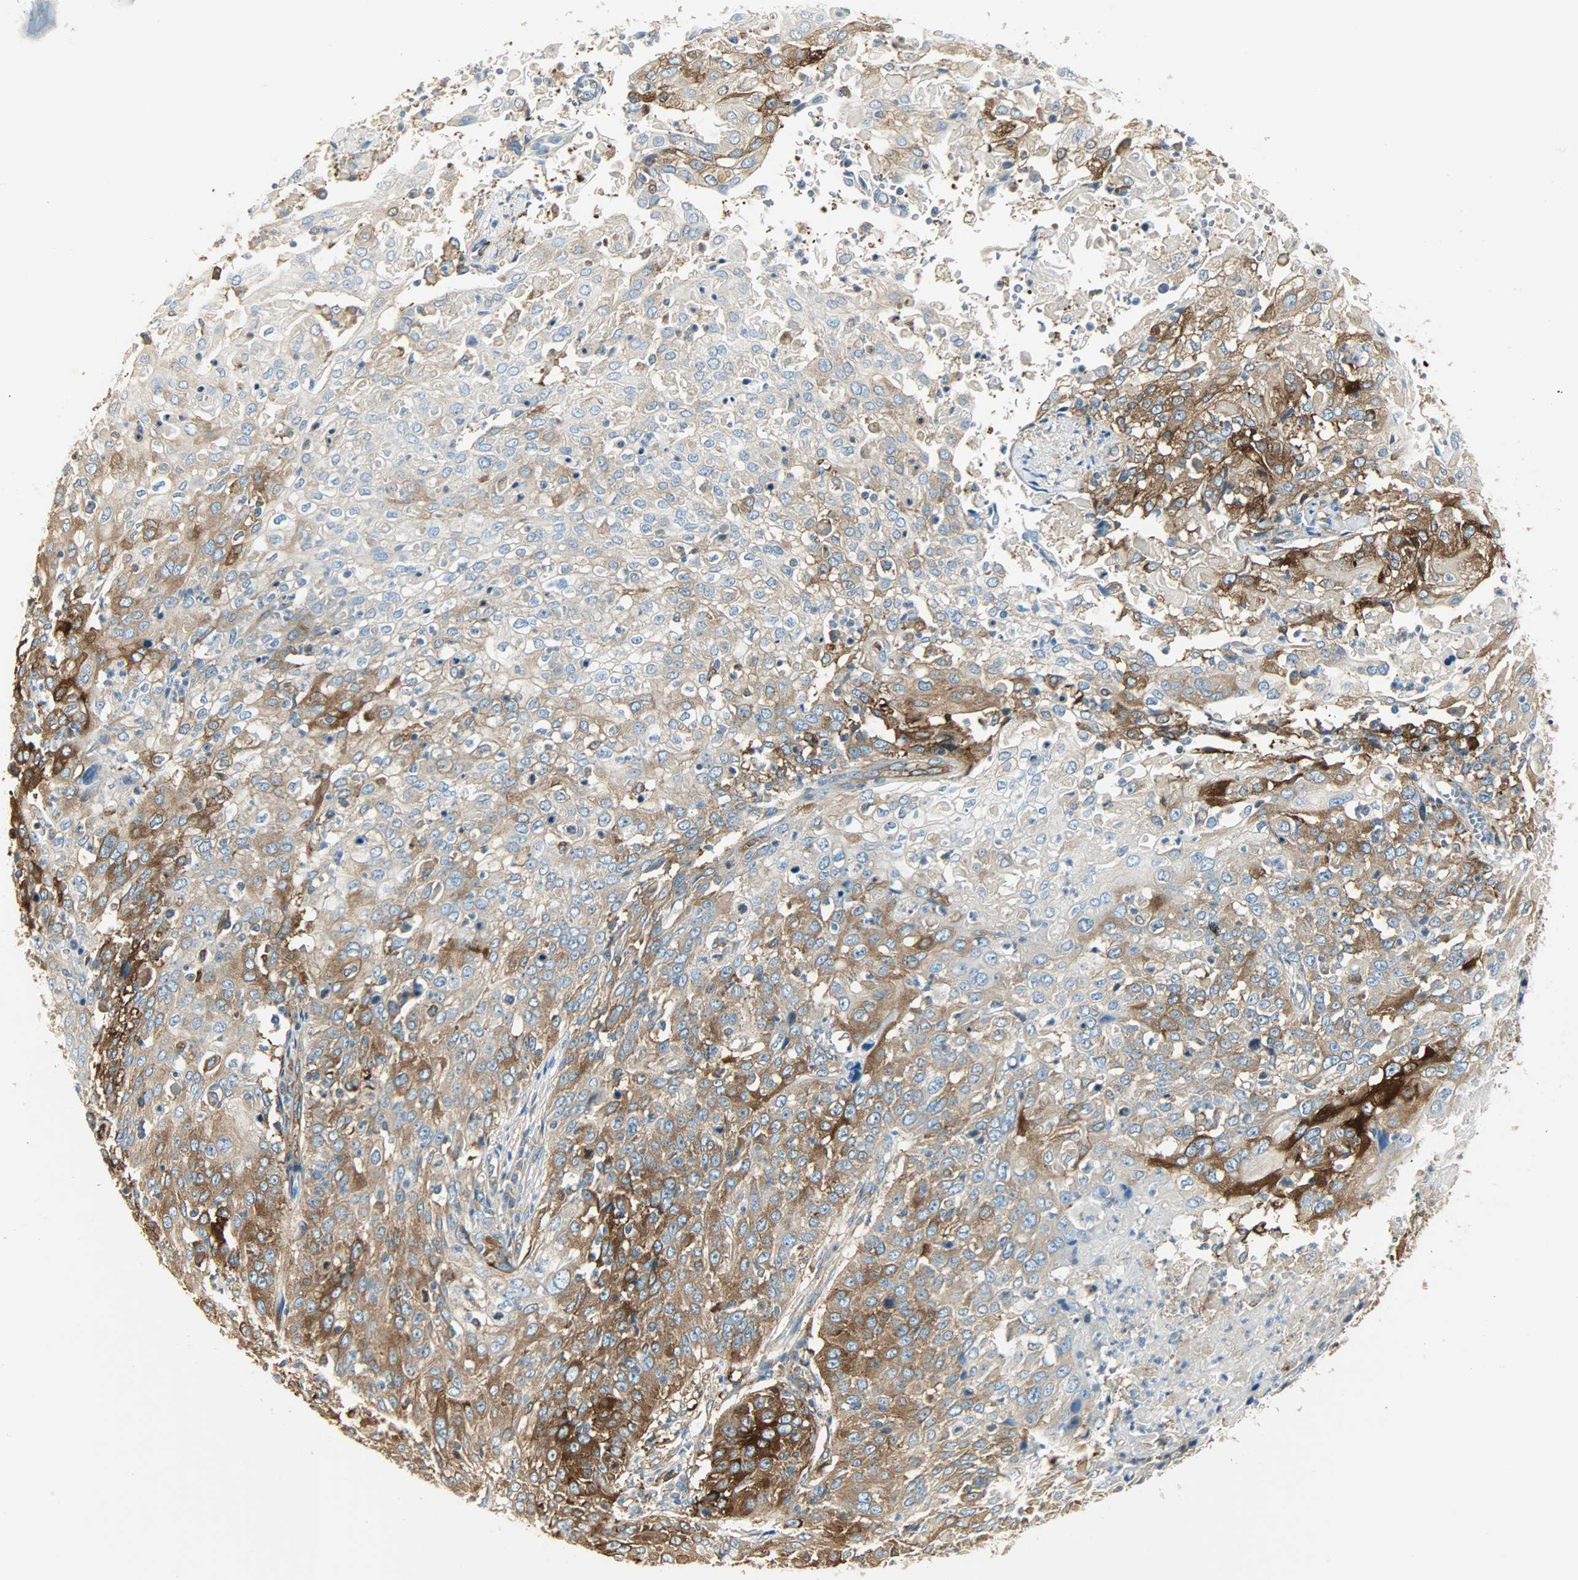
{"staining": {"intensity": "strong", "quantity": ">75%", "location": "cytoplasmic/membranous"}, "tissue": "cervical cancer", "cell_type": "Tumor cells", "image_type": "cancer", "snomed": [{"axis": "morphology", "description": "Squamous cell carcinoma, NOS"}, {"axis": "topography", "description": "Cervix"}], "caption": "Cervical squamous cell carcinoma stained with immunohistochemistry (IHC) shows strong cytoplasmic/membranous staining in approximately >75% of tumor cells.", "gene": "WARS1", "patient": {"sex": "female", "age": 39}}